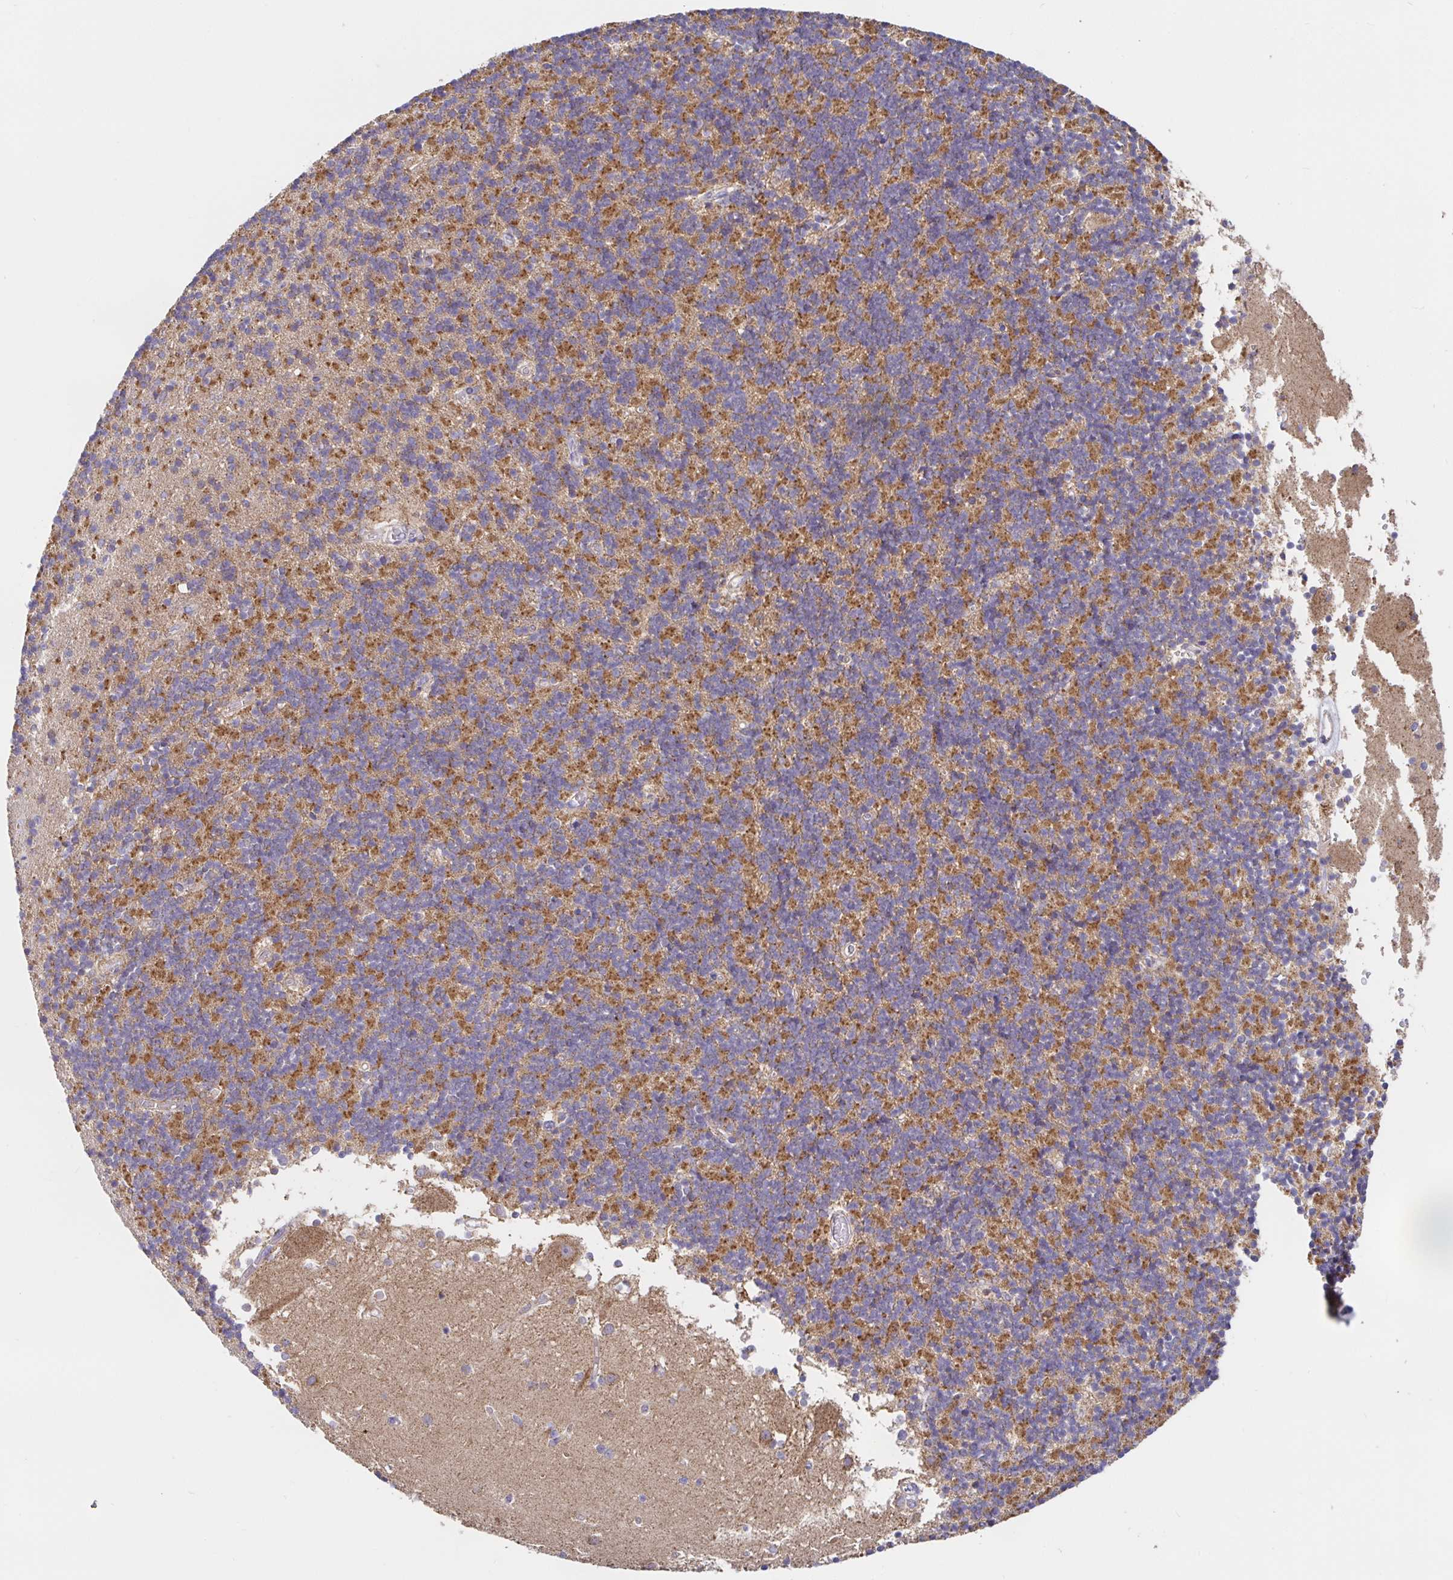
{"staining": {"intensity": "moderate", "quantity": "25%-75%", "location": "cytoplasmic/membranous"}, "tissue": "cerebellum", "cell_type": "Cells in granular layer", "image_type": "normal", "snomed": [{"axis": "morphology", "description": "Normal tissue, NOS"}, {"axis": "topography", "description": "Cerebellum"}], "caption": "Moderate cytoplasmic/membranous protein staining is appreciated in approximately 25%-75% of cells in granular layer in cerebellum.", "gene": "PRDX3", "patient": {"sex": "male", "age": 54}}